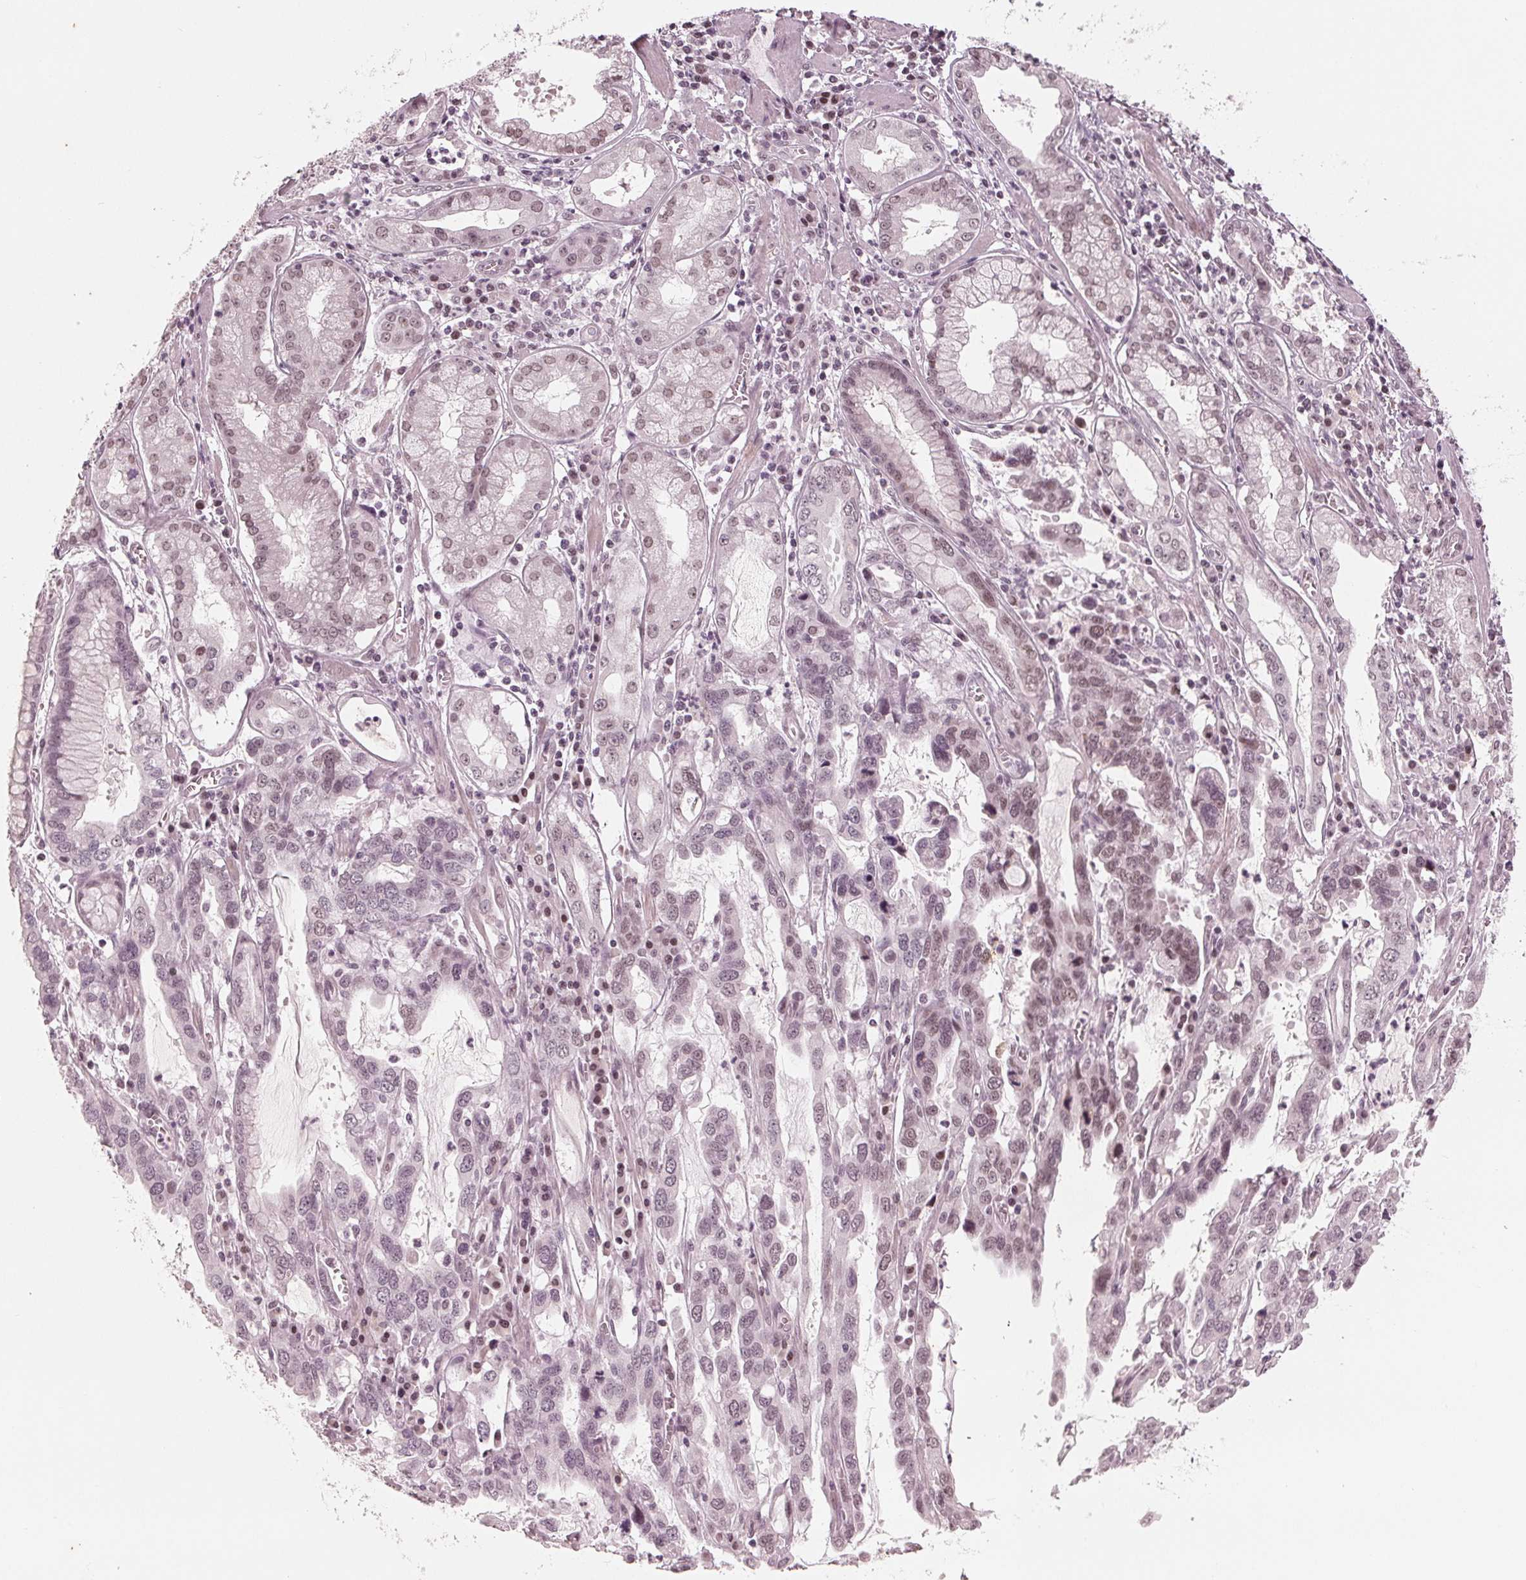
{"staining": {"intensity": "moderate", "quantity": "<25%", "location": "nuclear"}, "tissue": "stomach cancer", "cell_type": "Tumor cells", "image_type": "cancer", "snomed": [{"axis": "morphology", "description": "Adenocarcinoma, NOS"}, {"axis": "topography", "description": "Stomach, lower"}], "caption": "This photomicrograph demonstrates immunohistochemistry staining of human stomach cancer, with low moderate nuclear positivity in about <25% of tumor cells.", "gene": "DNMT3L", "patient": {"sex": "female", "age": 76}}